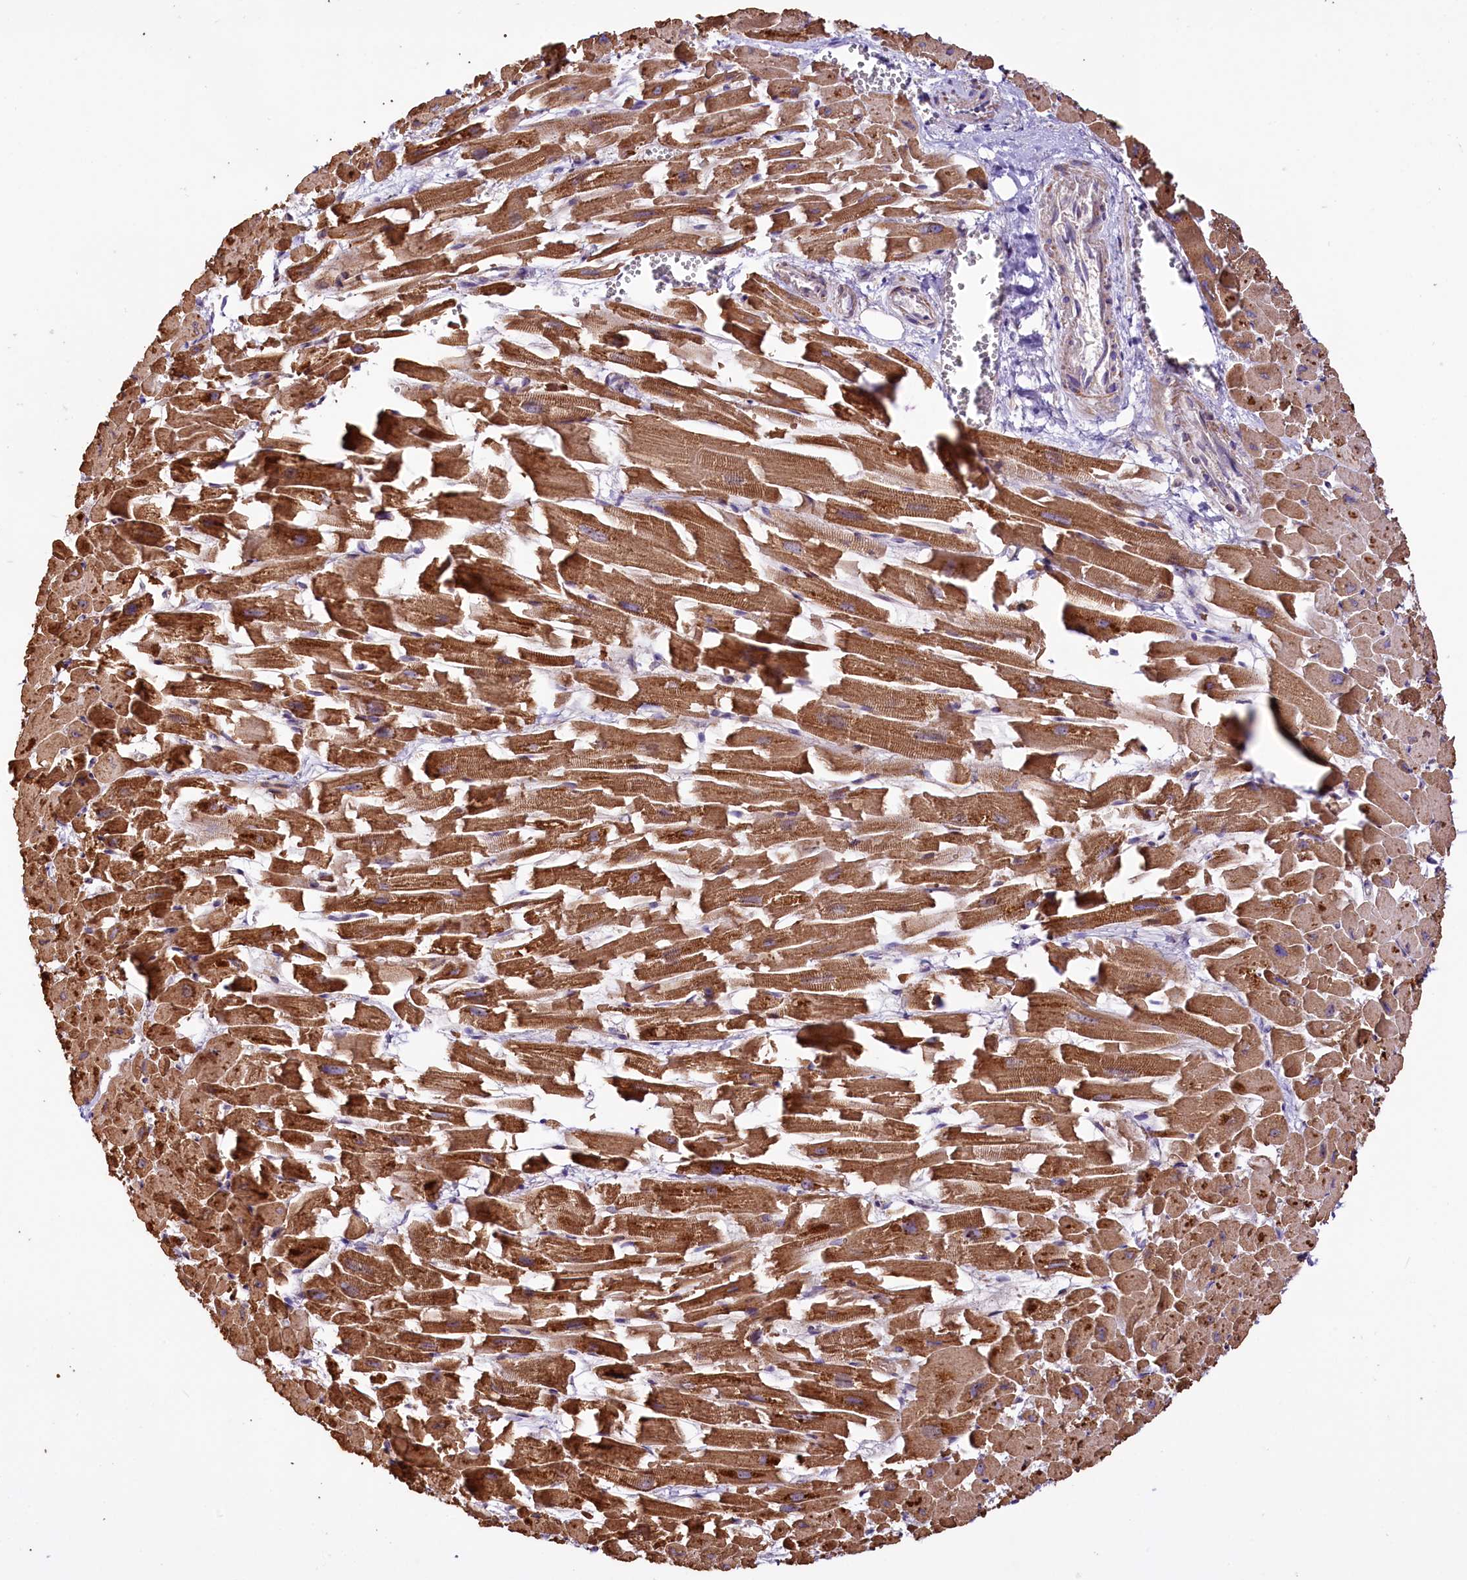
{"staining": {"intensity": "moderate", "quantity": ">75%", "location": "cytoplasmic/membranous"}, "tissue": "heart muscle", "cell_type": "Cardiomyocytes", "image_type": "normal", "snomed": [{"axis": "morphology", "description": "Normal tissue, NOS"}, {"axis": "topography", "description": "Heart"}], "caption": "DAB immunohistochemical staining of normal human heart muscle reveals moderate cytoplasmic/membranous protein expression in approximately >75% of cardiomyocytes. The staining was performed using DAB, with brown indicating positive protein expression. Nuclei are stained blue with hematoxylin.", "gene": "ST7", "patient": {"sex": "female", "age": 64}}